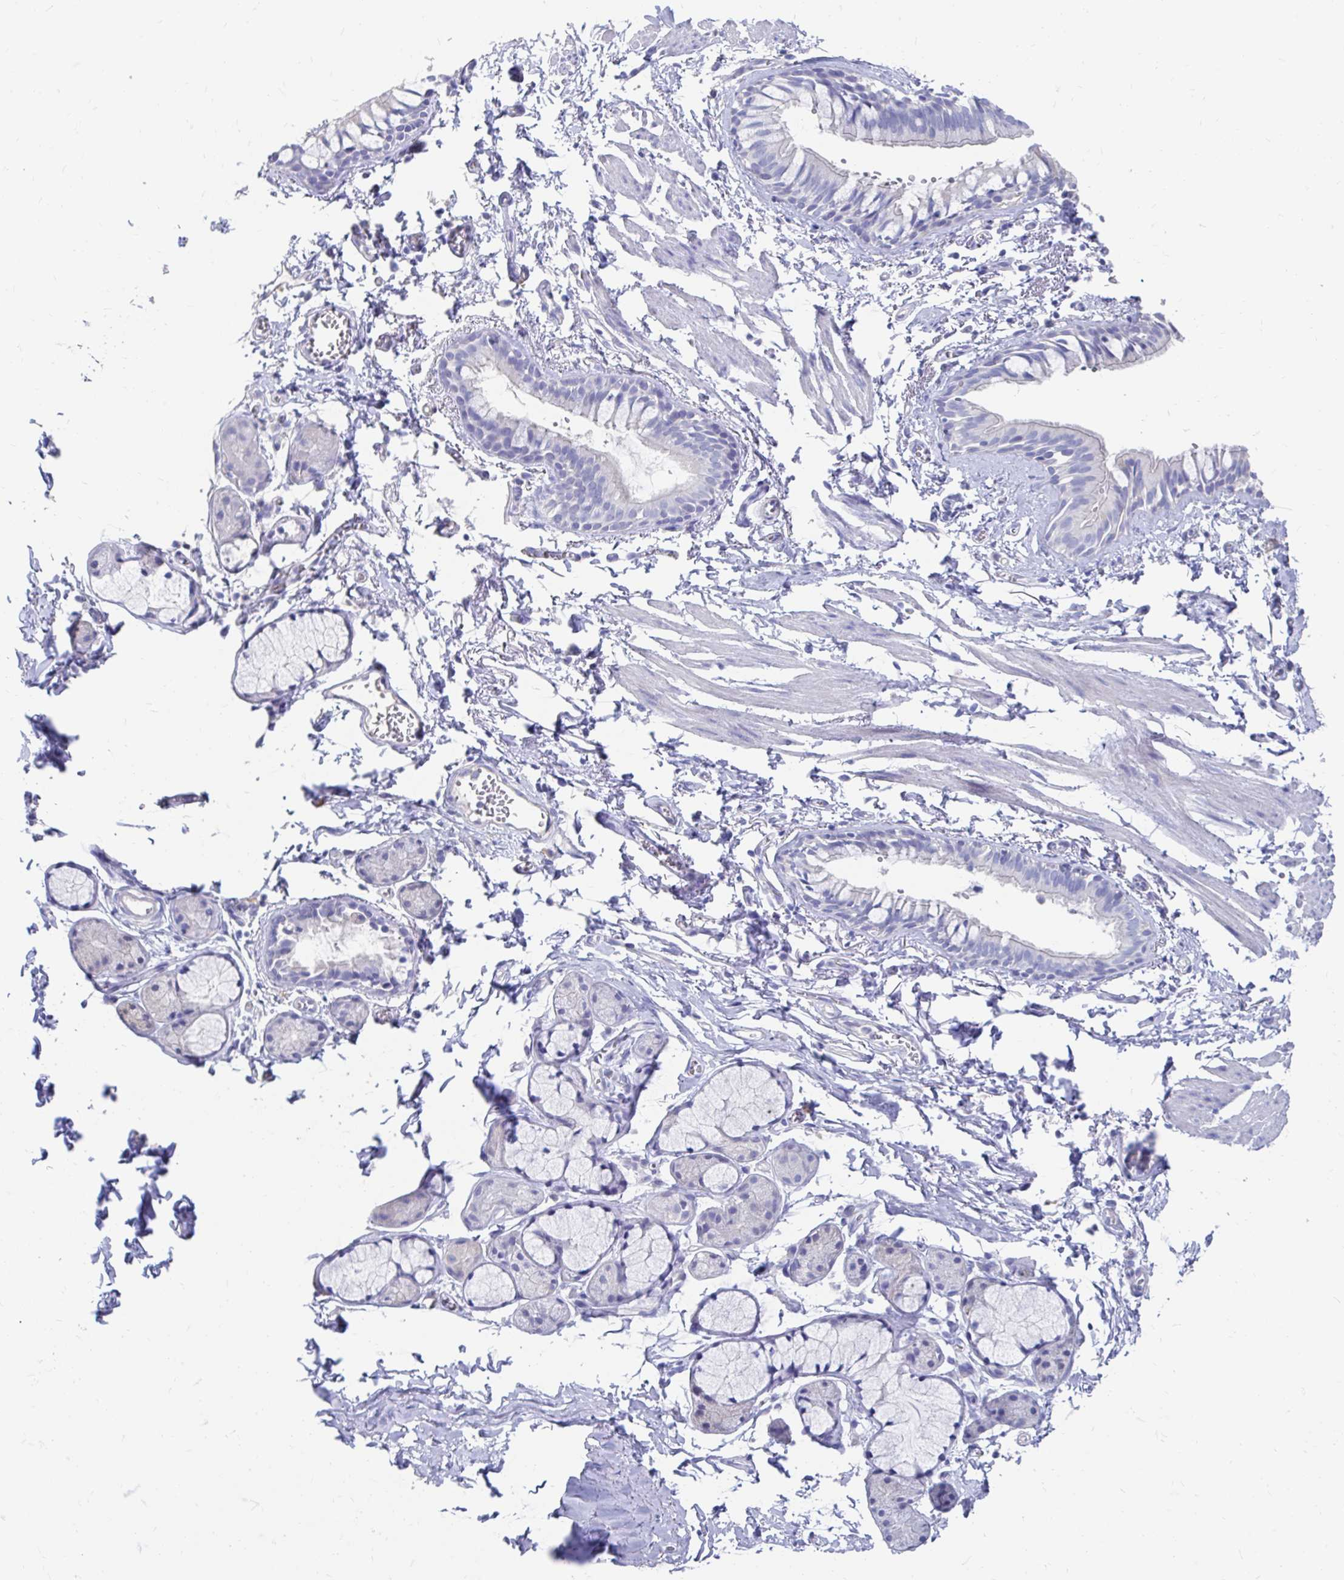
{"staining": {"intensity": "negative", "quantity": "none", "location": "none"}, "tissue": "bronchus", "cell_type": "Respiratory epithelial cells", "image_type": "normal", "snomed": [{"axis": "morphology", "description": "Normal tissue, NOS"}, {"axis": "topography", "description": "Cartilage tissue"}, {"axis": "topography", "description": "Bronchus"}, {"axis": "topography", "description": "Peripheral nerve tissue"}], "caption": "Human bronchus stained for a protein using immunohistochemistry reveals no positivity in respiratory epithelial cells.", "gene": "LAMC3", "patient": {"sex": "female", "age": 59}}